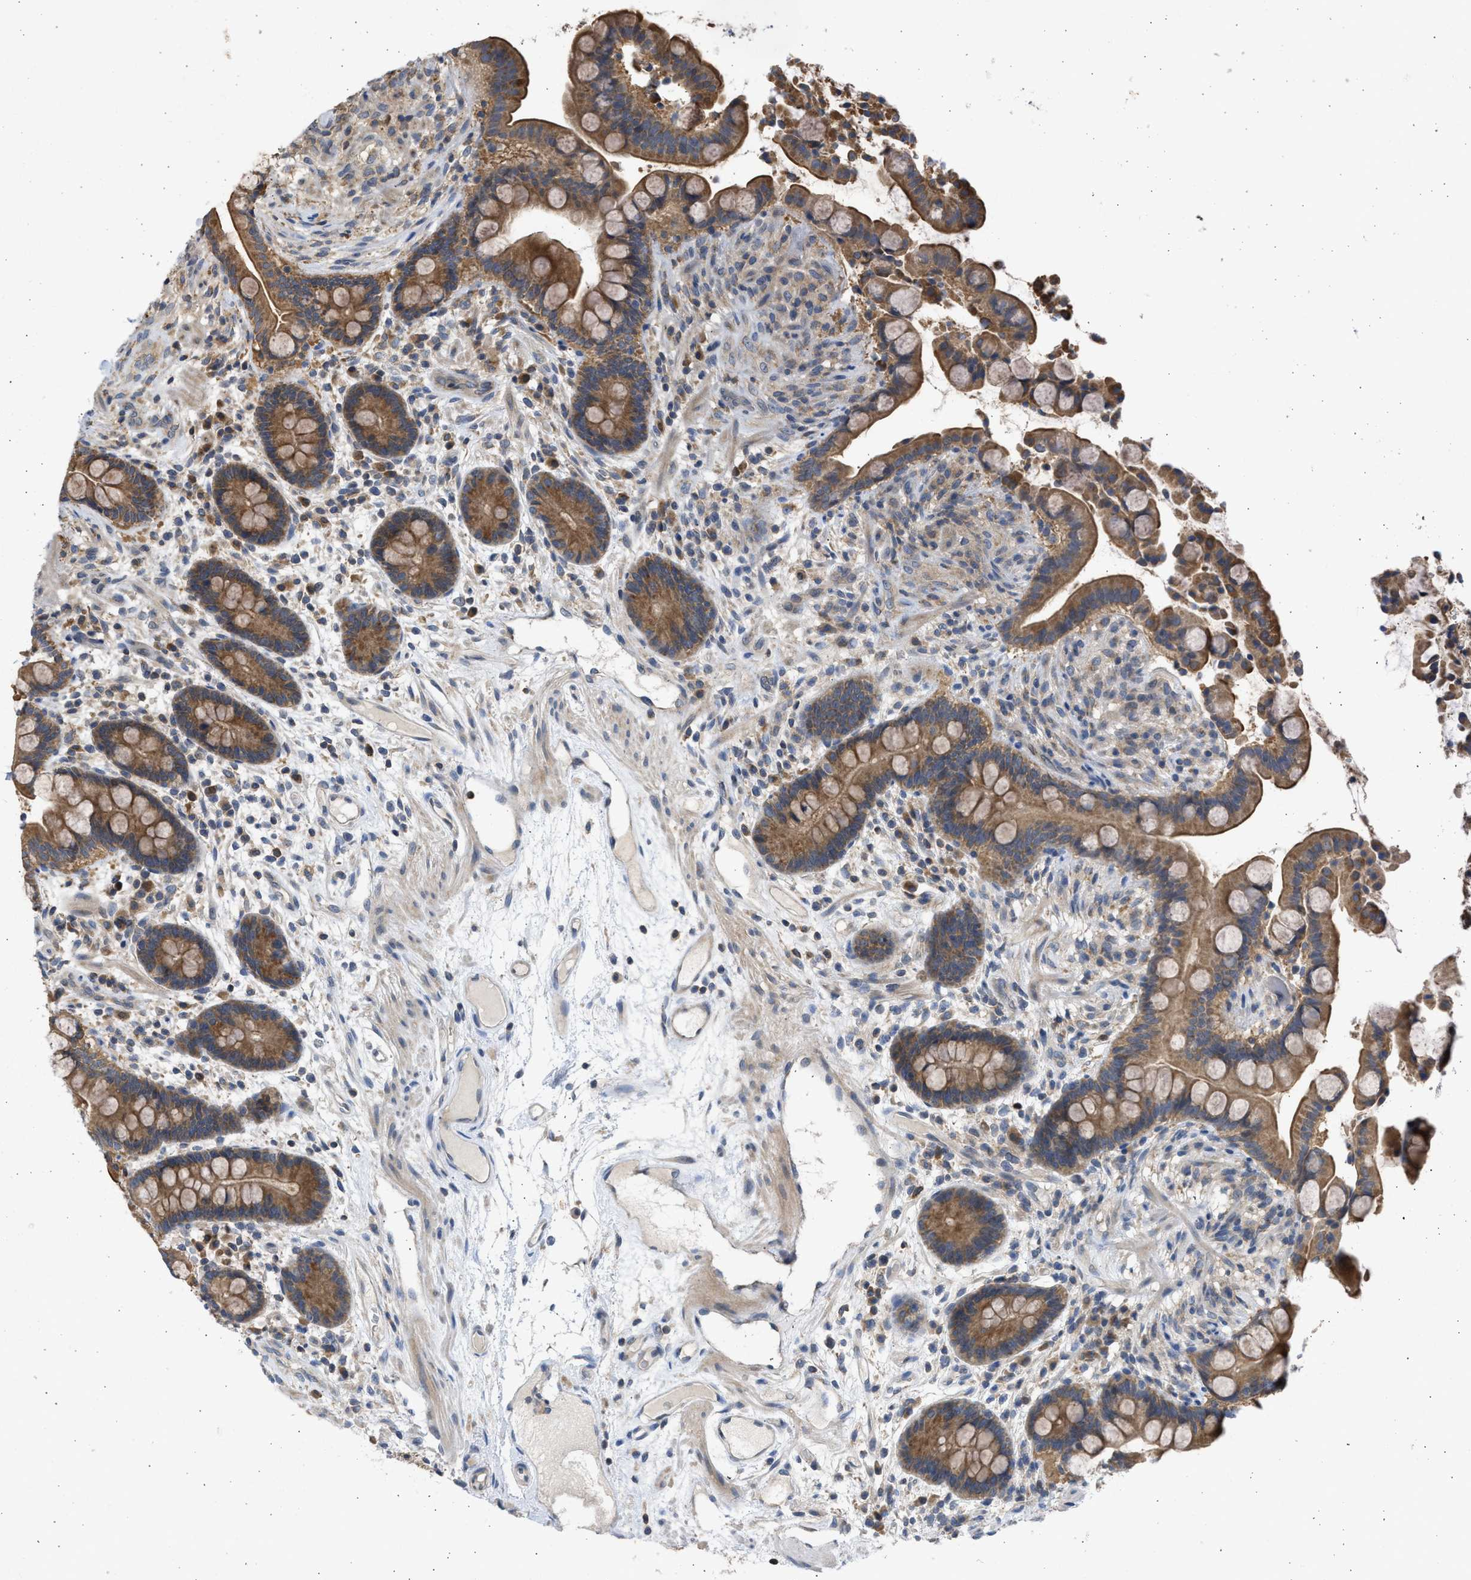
{"staining": {"intensity": "weak", "quantity": "25%-75%", "location": "cytoplasmic/membranous"}, "tissue": "colon", "cell_type": "Endothelial cells", "image_type": "normal", "snomed": [{"axis": "morphology", "description": "Normal tissue, NOS"}, {"axis": "topography", "description": "Colon"}], "caption": "Immunohistochemical staining of normal colon demonstrates 25%-75% levels of weak cytoplasmic/membranous protein staining in approximately 25%-75% of endothelial cells. Using DAB (brown) and hematoxylin (blue) stains, captured at high magnification using brightfield microscopy.", "gene": "CYP1A1", "patient": {"sex": "male", "age": 73}}